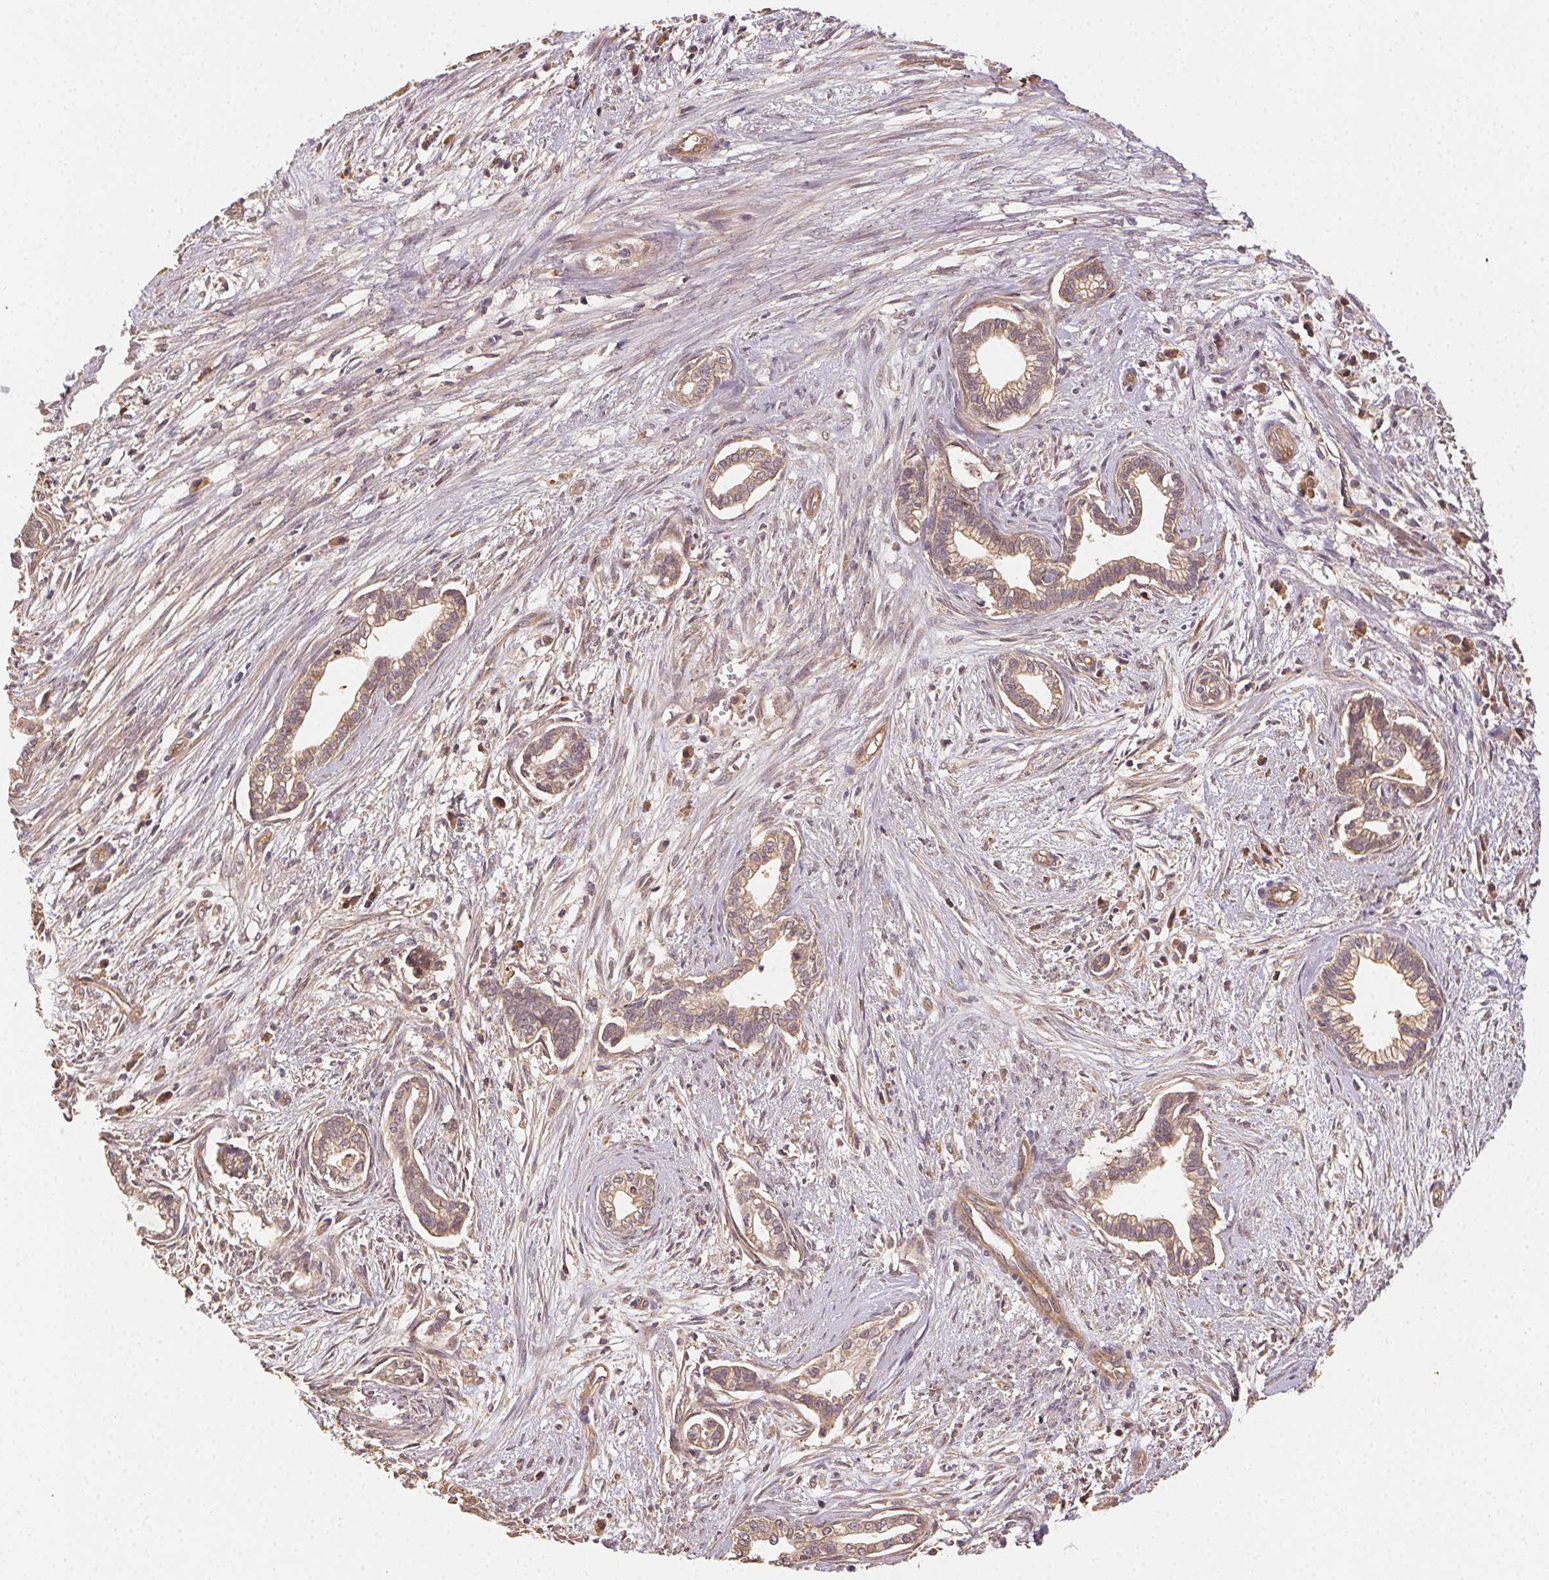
{"staining": {"intensity": "weak", "quantity": ">75%", "location": "cytoplasmic/membranous"}, "tissue": "cervical cancer", "cell_type": "Tumor cells", "image_type": "cancer", "snomed": [{"axis": "morphology", "description": "Adenocarcinoma, NOS"}, {"axis": "topography", "description": "Cervix"}], "caption": "A micrograph showing weak cytoplasmic/membranous expression in about >75% of tumor cells in adenocarcinoma (cervical), as visualized by brown immunohistochemical staining.", "gene": "RALA", "patient": {"sex": "female", "age": 62}}